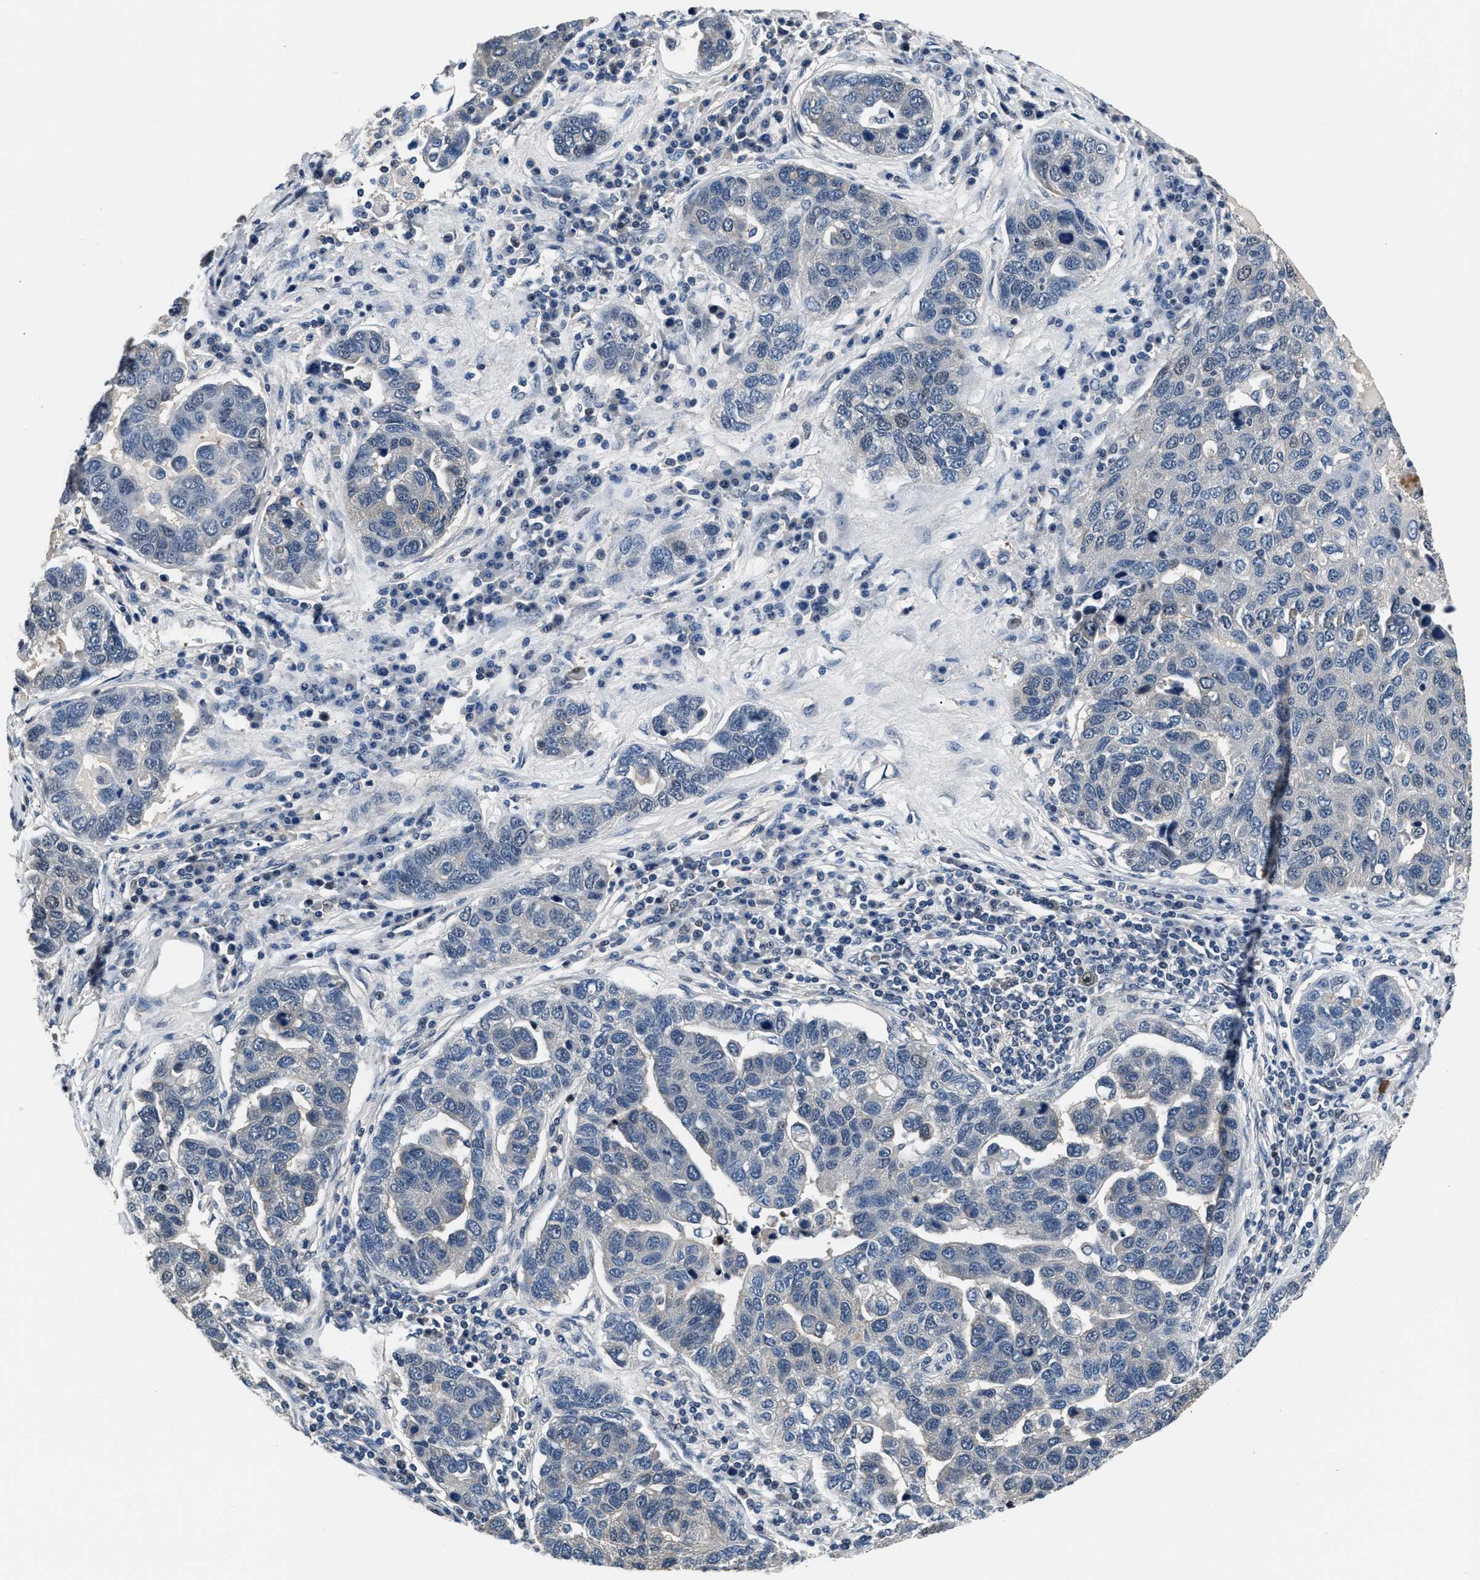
{"staining": {"intensity": "negative", "quantity": "none", "location": "none"}, "tissue": "pancreatic cancer", "cell_type": "Tumor cells", "image_type": "cancer", "snomed": [{"axis": "morphology", "description": "Adenocarcinoma, NOS"}, {"axis": "topography", "description": "Pancreas"}], "caption": "Immunohistochemical staining of pancreatic cancer (adenocarcinoma) exhibits no significant staining in tumor cells.", "gene": "RBM33", "patient": {"sex": "female", "age": 61}}